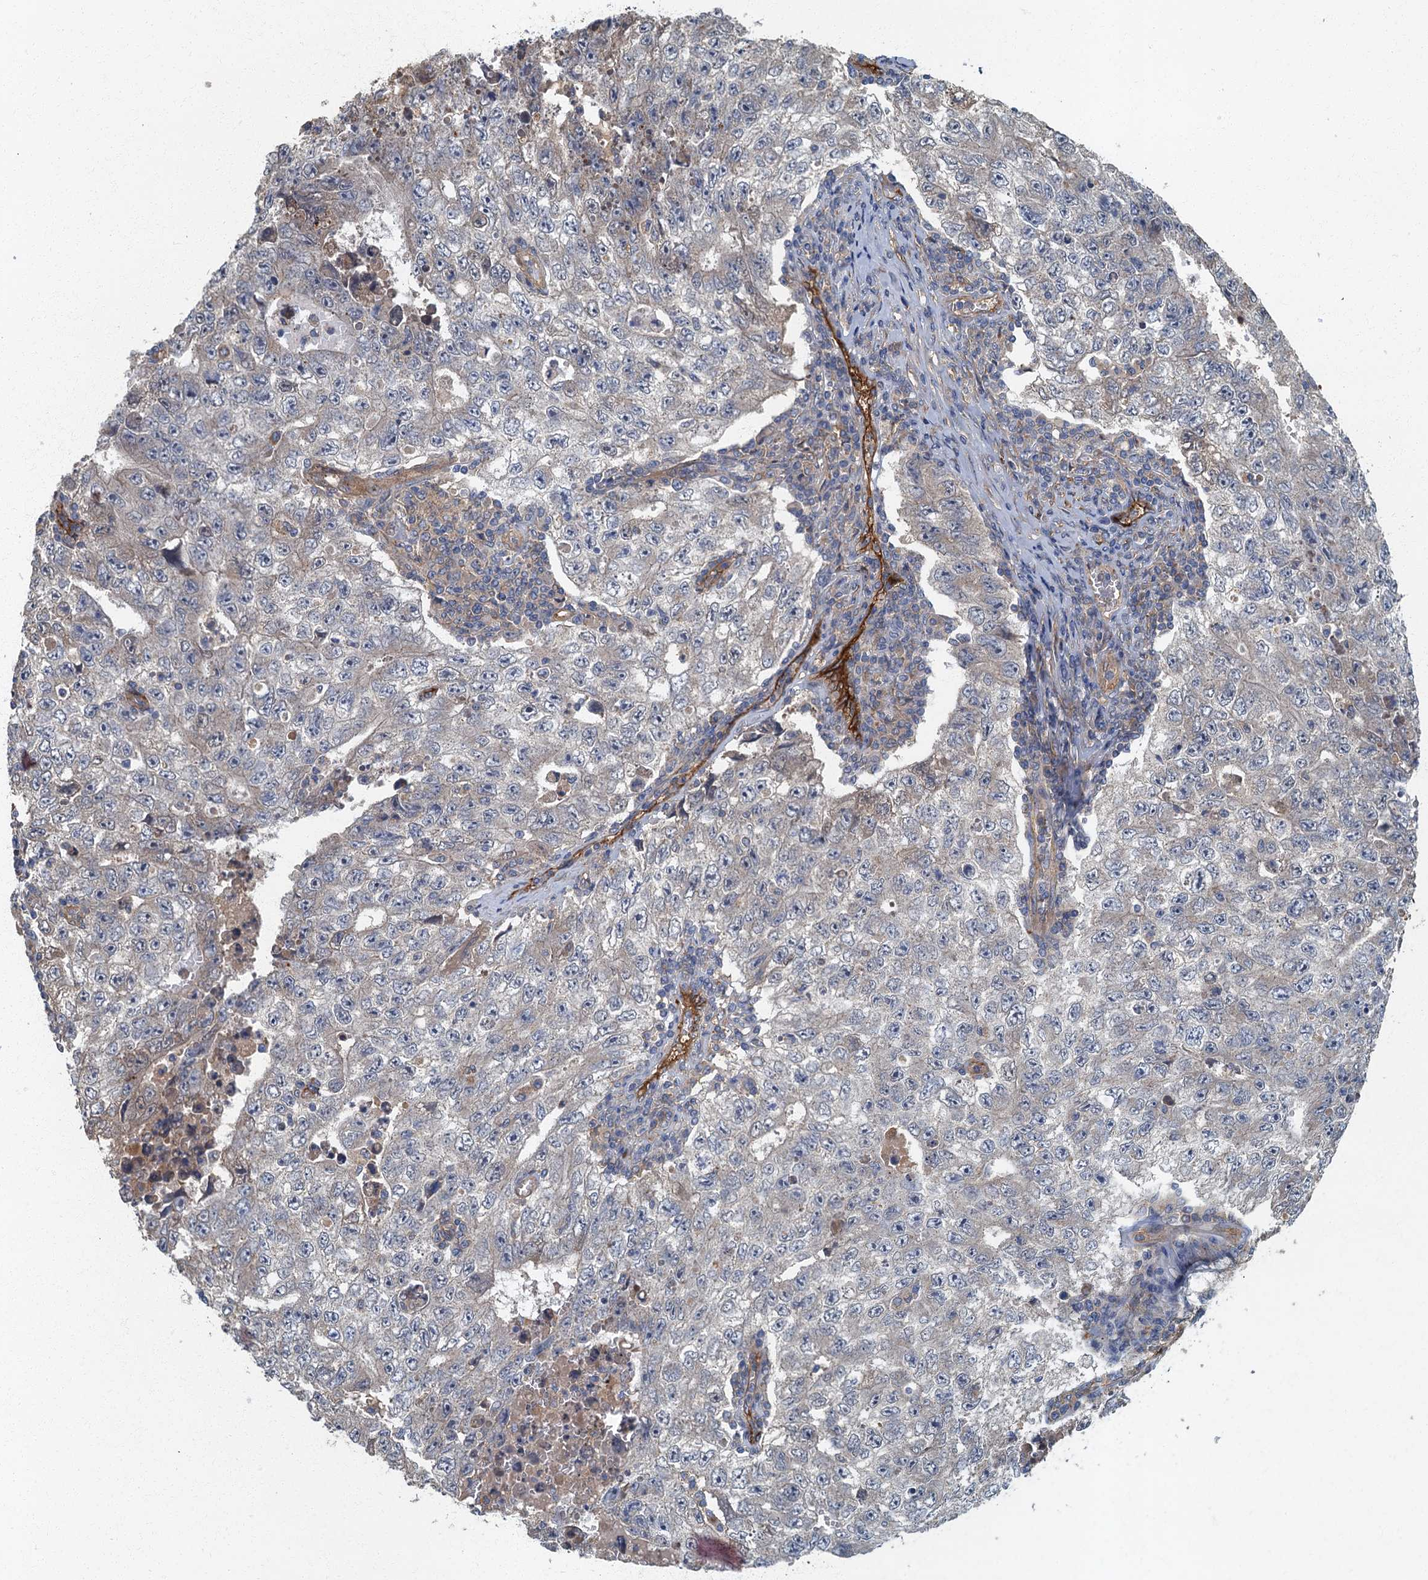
{"staining": {"intensity": "weak", "quantity": "<25%", "location": "cytoplasmic/membranous"}, "tissue": "testis cancer", "cell_type": "Tumor cells", "image_type": "cancer", "snomed": [{"axis": "morphology", "description": "Carcinoma, Embryonal, NOS"}, {"axis": "topography", "description": "Testis"}], "caption": "Embryonal carcinoma (testis) was stained to show a protein in brown. There is no significant expression in tumor cells.", "gene": "ARL11", "patient": {"sex": "male", "age": 17}}